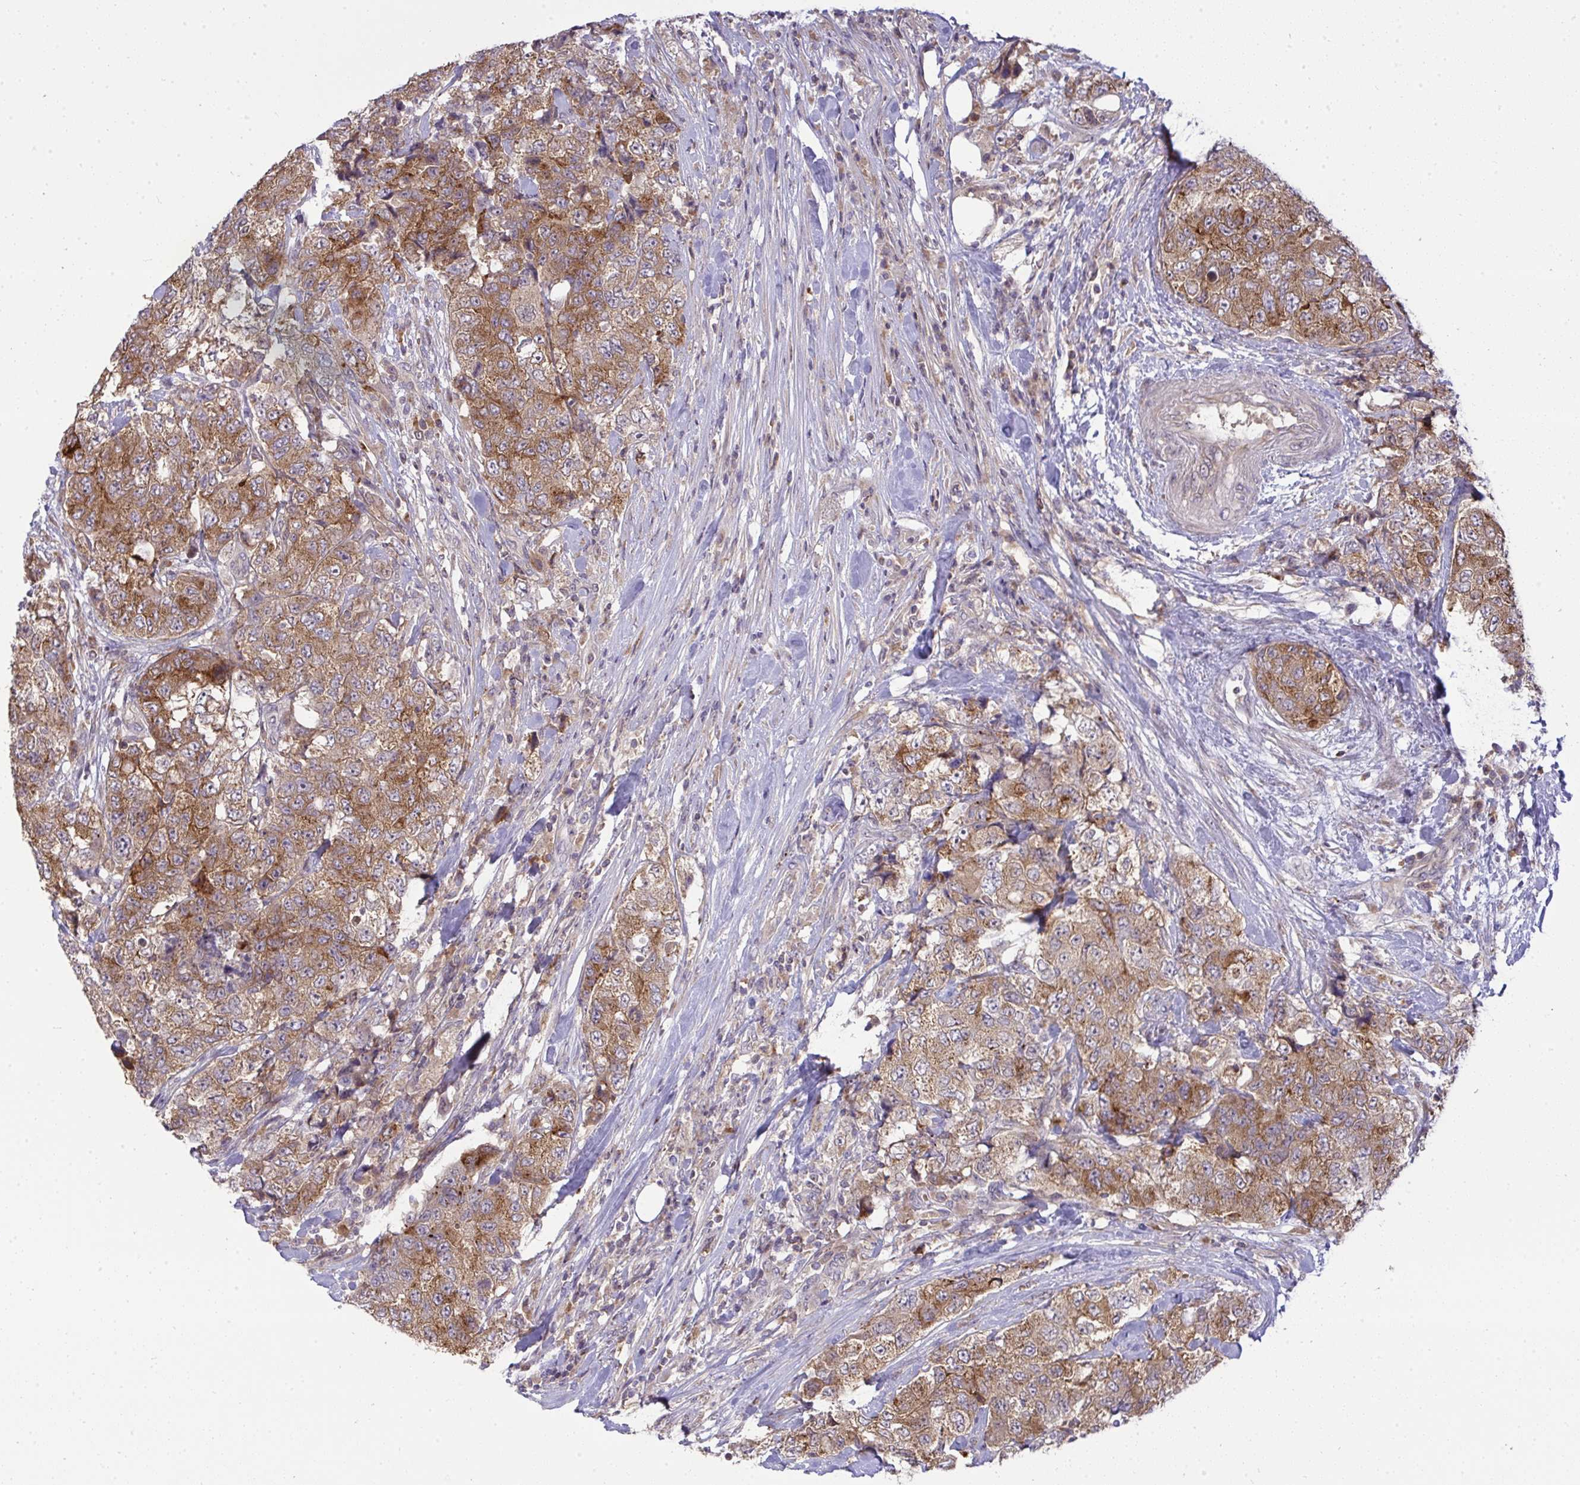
{"staining": {"intensity": "moderate", "quantity": ">75%", "location": "cytoplasmic/membranous"}, "tissue": "urothelial cancer", "cell_type": "Tumor cells", "image_type": "cancer", "snomed": [{"axis": "morphology", "description": "Urothelial carcinoma, High grade"}, {"axis": "topography", "description": "Urinary bladder"}], "caption": "About >75% of tumor cells in urothelial carcinoma (high-grade) reveal moderate cytoplasmic/membranous protein positivity as visualized by brown immunohistochemical staining.", "gene": "SLC9A6", "patient": {"sex": "female", "age": 78}}